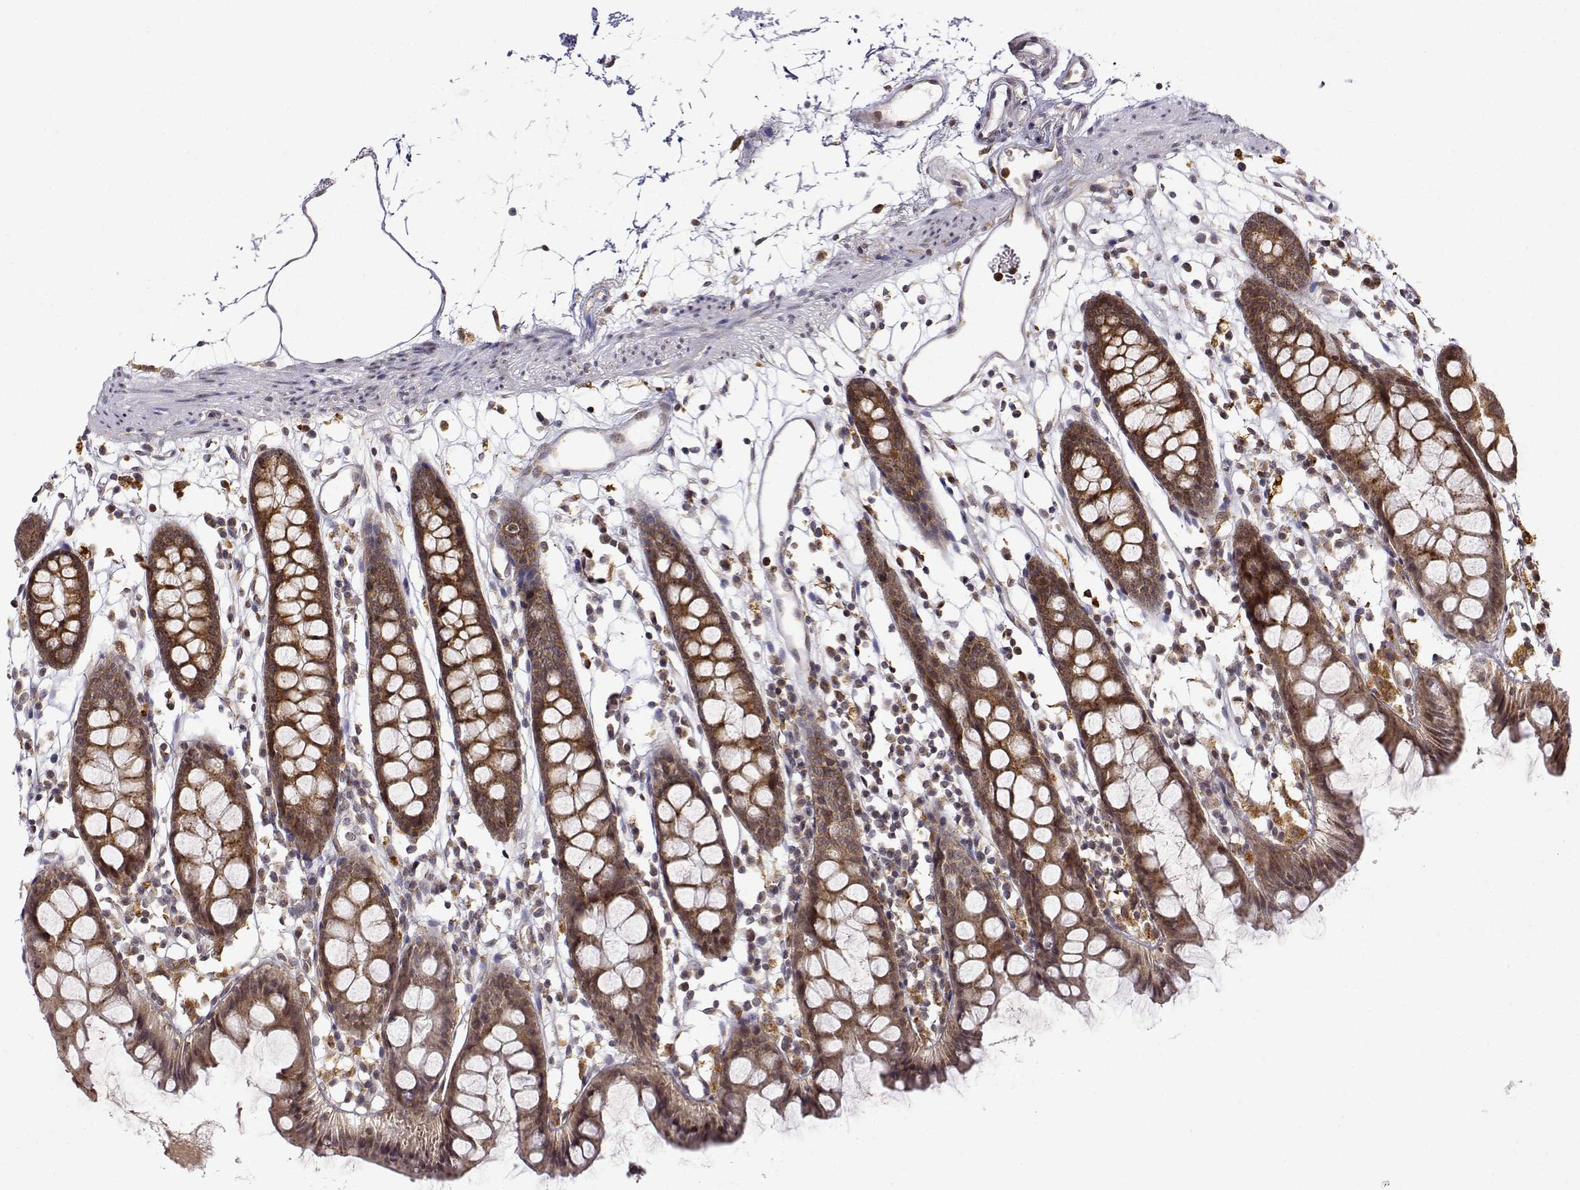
{"staining": {"intensity": "negative", "quantity": "none", "location": "none"}, "tissue": "colon", "cell_type": "Endothelial cells", "image_type": "normal", "snomed": [{"axis": "morphology", "description": "Normal tissue, NOS"}, {"axis": "topography", "description": "Colon"}], "caption": "A high-resolution photomicrograph shows immunohistochemistry staining of normal colon, which displays no significant positivity in endothelial cells.", "gene": "RNF13", "patient": {"sex": "male", "age": 47}}